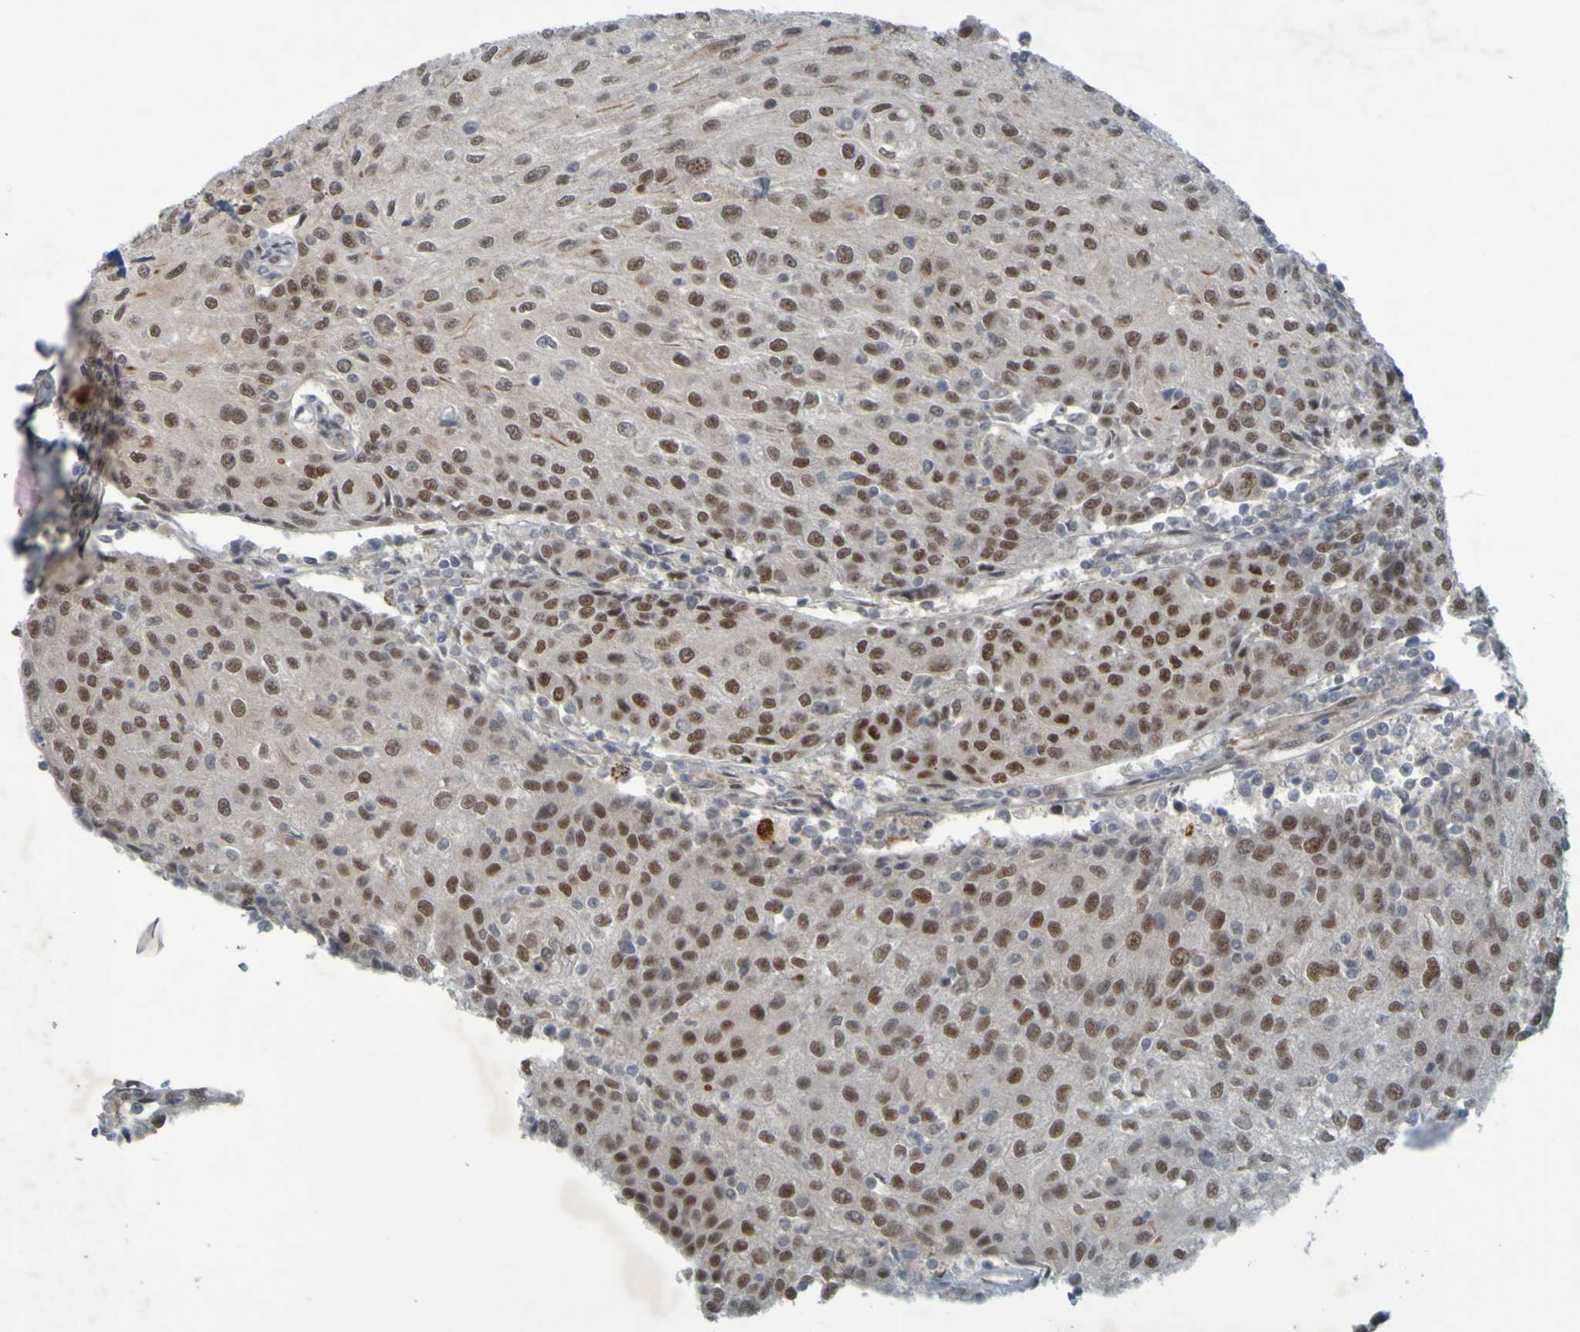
{"staining": {"intensity": "moderate", "quantity": ">75%", "location": "nuclear"}, "tissue": "urothelial cancer", "cell_type": "Tumor cells", "image_type": "cancer", "snomed": [{"axis": "morphology", "description": "Urothelial carcinoma, High grade"}, {"axis": "topography", "description": "Urinary bladder"}], "caption": "Protein analysis of urothelial carcinoma (high-grade) tissue shows moderate nuclear positivity in about >75% of tumor cells.", "gene": "MCPH1", "patient": {"sex": "female", "age": 85}}